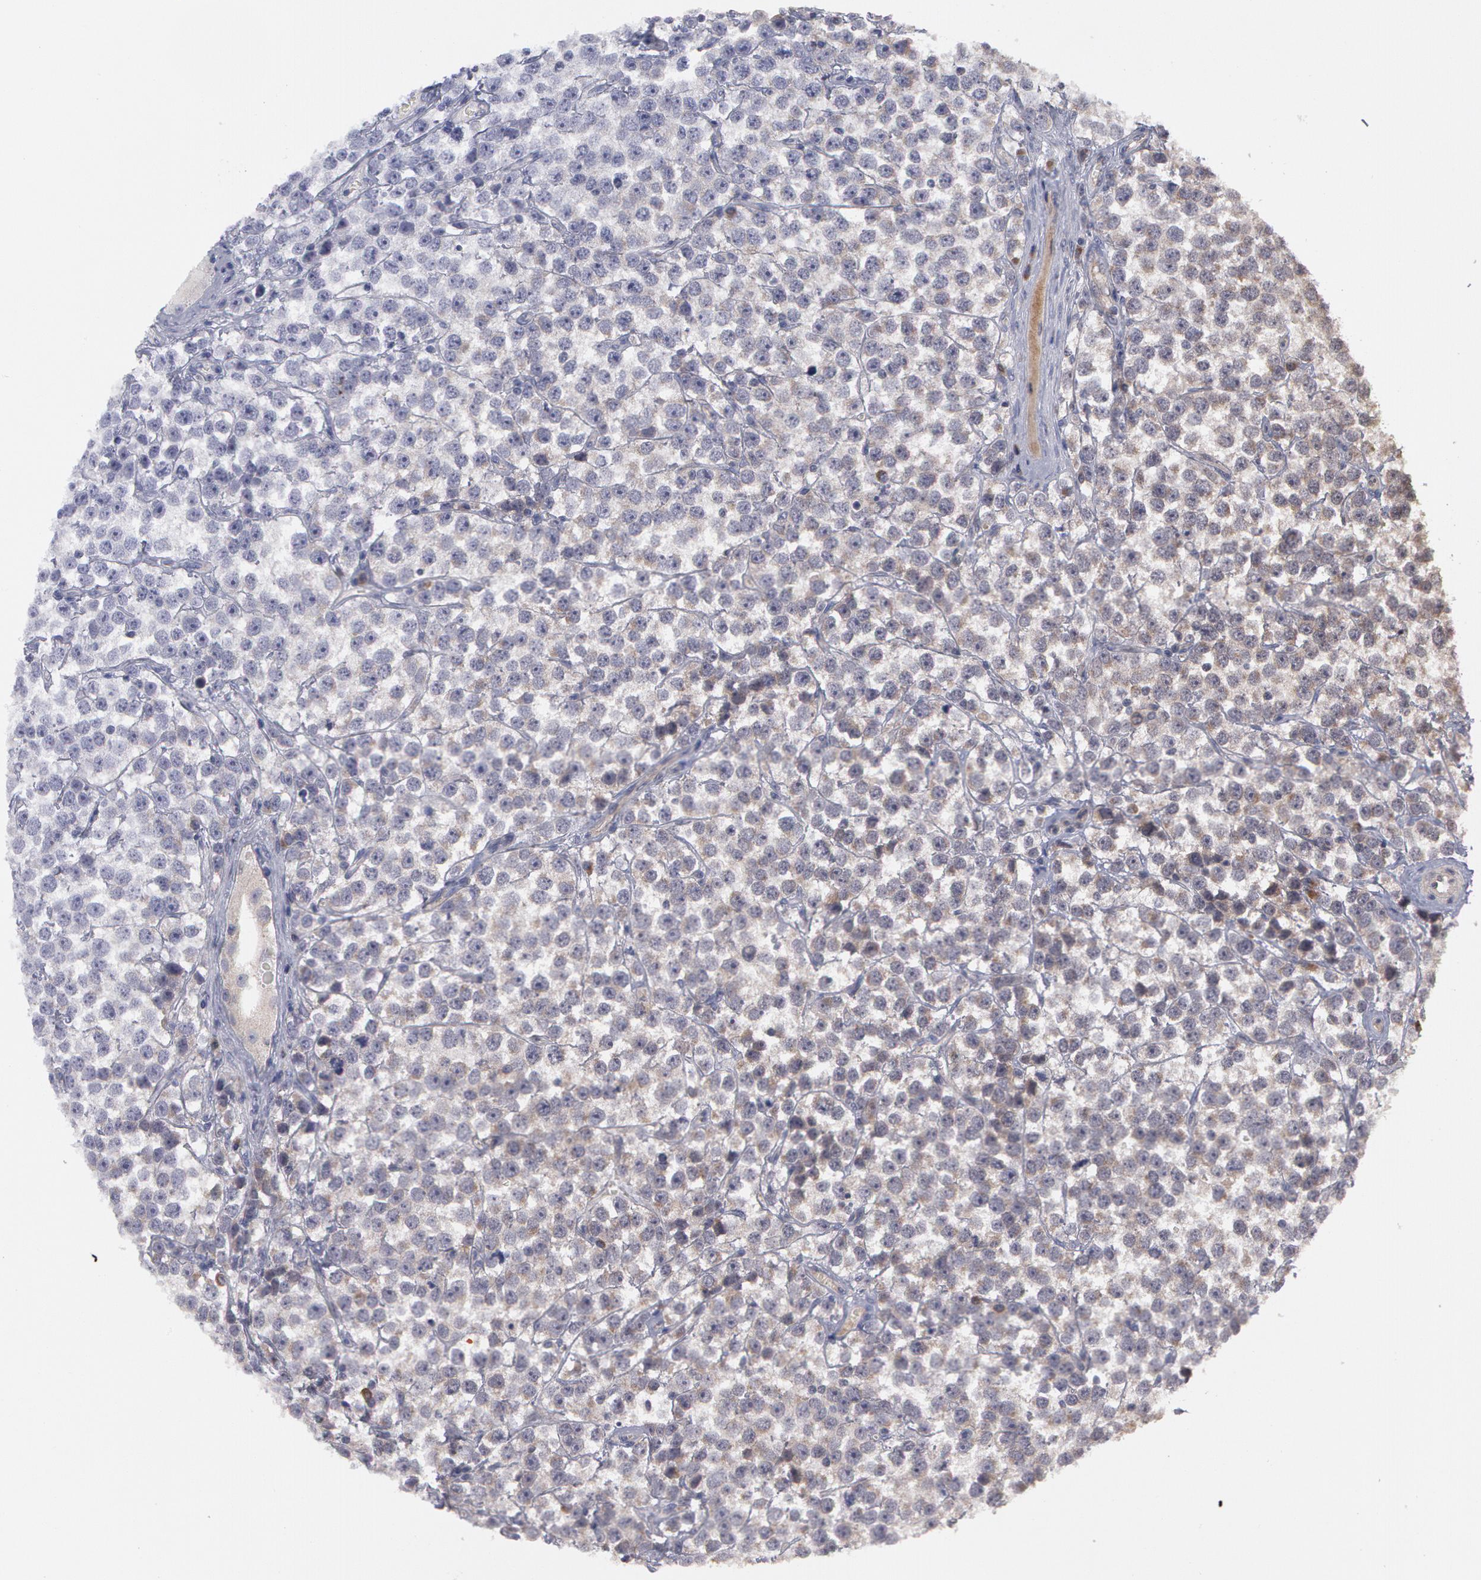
{"staining": {"intensity": "negative", "quantity": "none", "location": "none"}, "tissue": "testis cancer", "cell_type": "Tumor cells", "image_type": "cancer", "snomed": [{"axis": "morphology", "description": "Seminoma, NOS"}, {"axis": "topography", "description": "Testis"}], "caption": "Testis cancer (seminoma) was stained to show a protein in brown. There is no significant expression in tumor cells.", "gene": "STX5", "patient": {"sex": "male", "age": 25}}